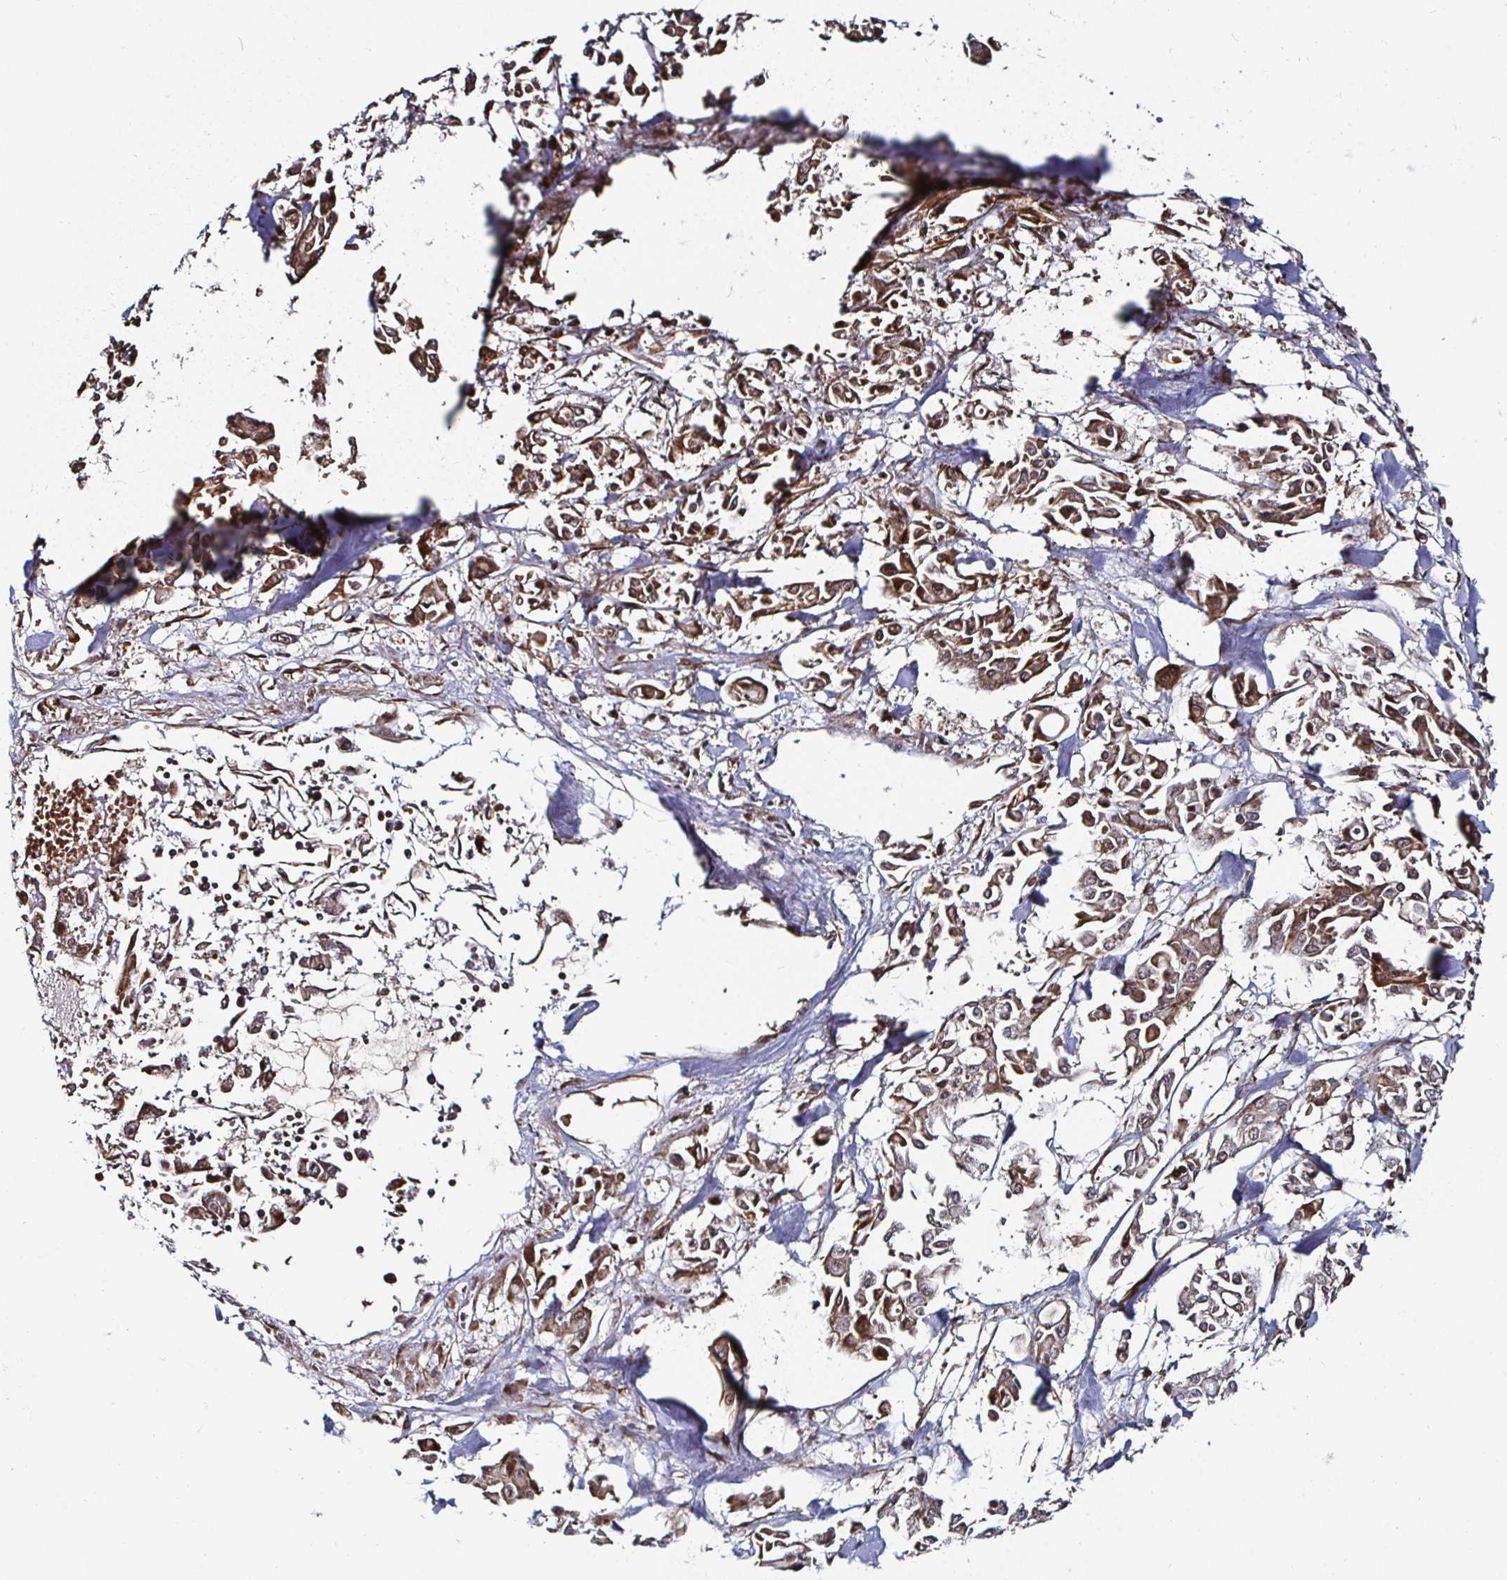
{"staining": {"intensity": "moderate", "quantity": ">75%", "location": "cytoplasmic/membranous"}, "tissue": "pancreatic cancer", "cell_type": "Tumor cells", "image_type": "cancer", "snomed": [{"axis": "morphology", "description": "Adenocarcinoma, NOS"}, {"axis": "topography", "description": "Pancreas"}], "caption": "Adenocarcinoma (pancreatic) was stained to show a protein in brown. There is medium levels of moderate cytoplasmic/membranous staining in about >75% of tumor cells. The staining was performed using DAB (3,3'-diaminobenzidine) to visualize the protein expression in brown, while the nuclei were stained in blue with hematoxylin (Magnification: 20x).", "gene": "TBKBP1", "patient": {"sex": "male", "age": 61}}